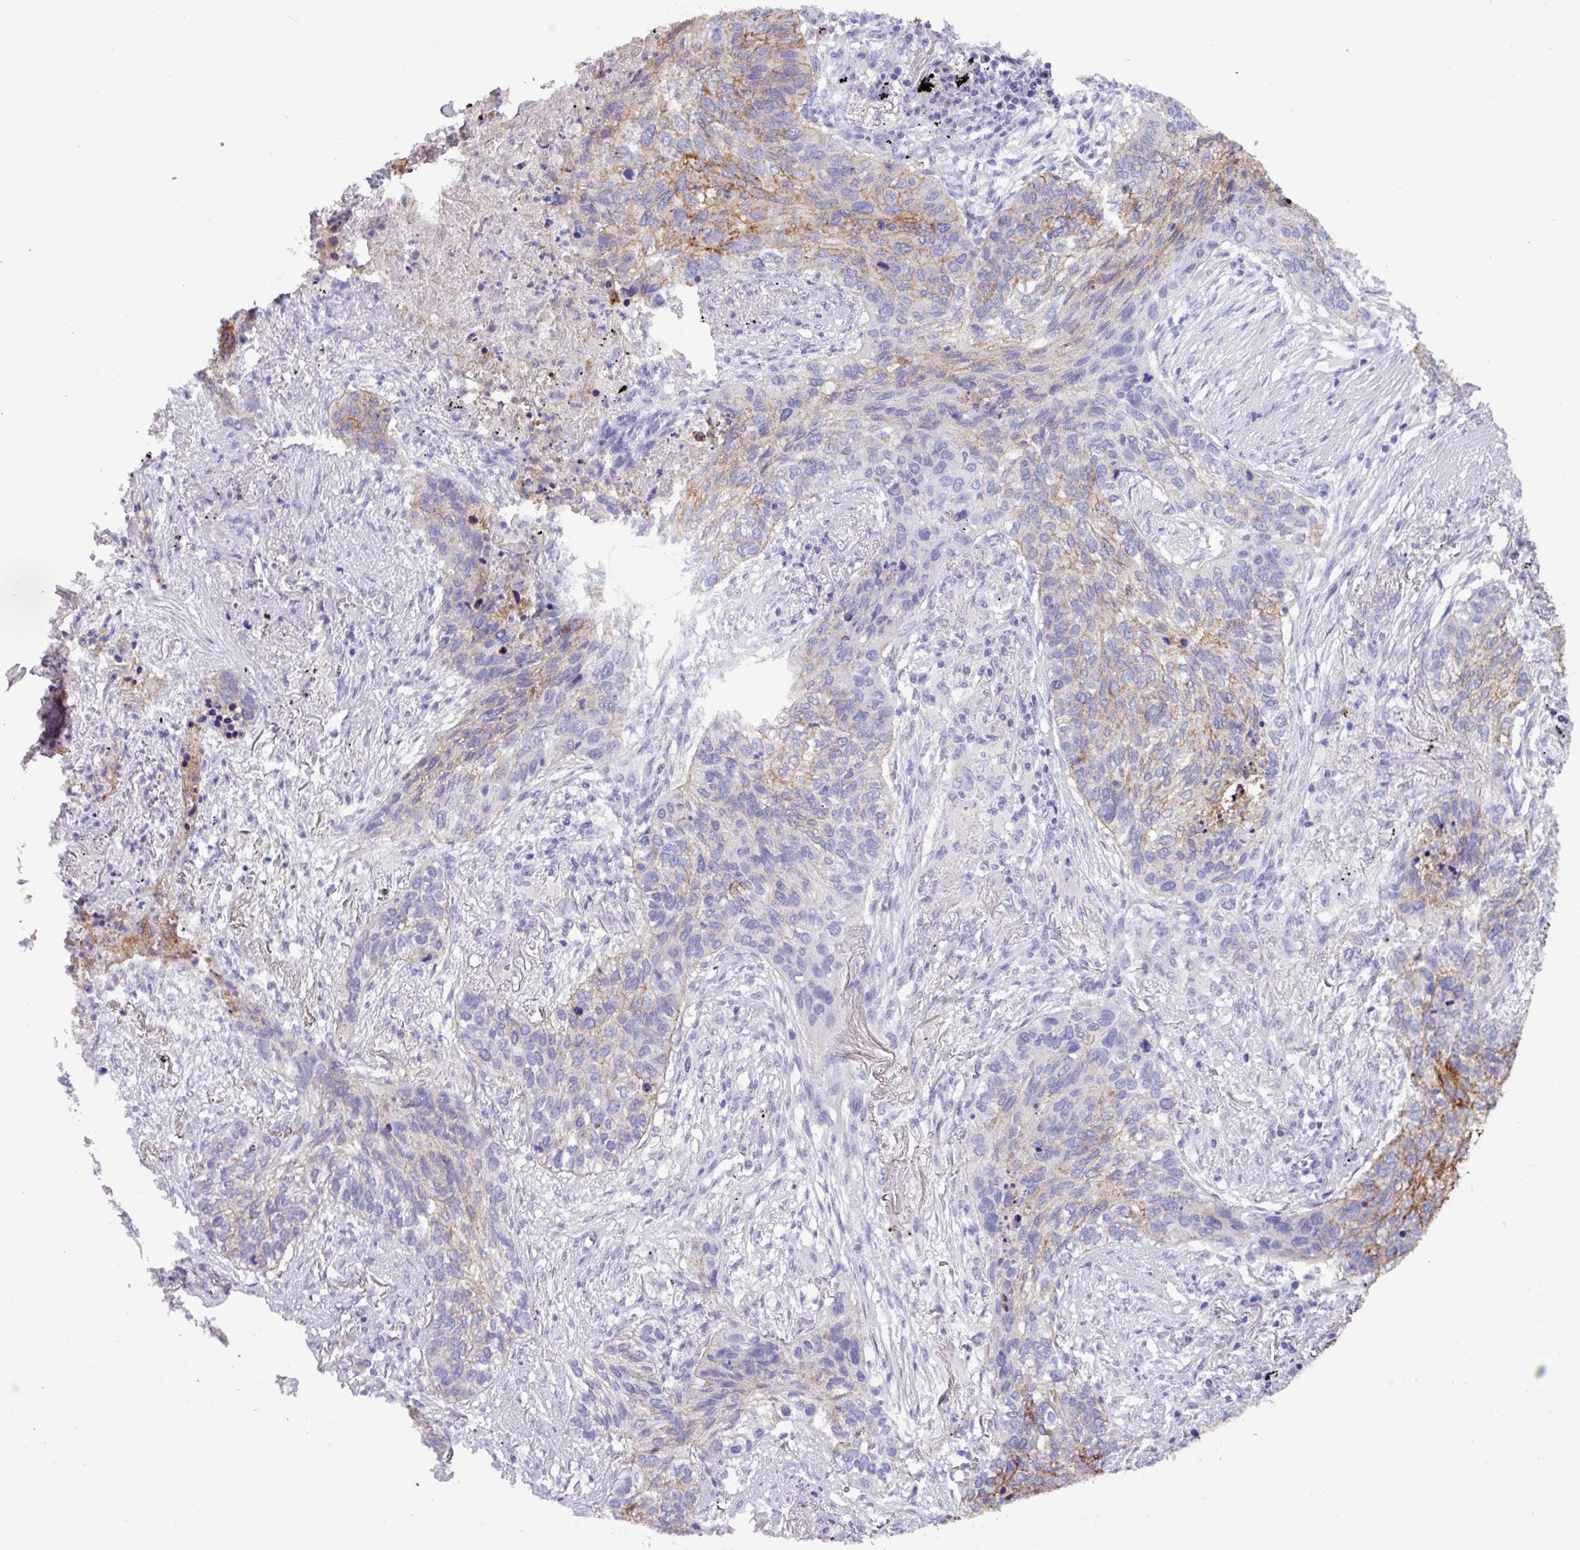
{"staining": {"intensity": "strong", "quantity": "<25%", "location": "cytoplasmic/membranous"}, "tissue": "lung cancer", "cell_type": "Tumor cells", "image_type": "cancer", "snomed": [{"axis": "morphology", "description": "Squamous cell carcinoma, NOS"}, {"axis": "topography", "description": "Lung"}], "caption": "A high-resolution histopathology image shows IHC staining of lung cancer, which shows strong cytoplasmic/membranous staining in about <25% of tumor cells.", "gene": "EPCAM", "patient": {"sex": "female", "age": 63}}